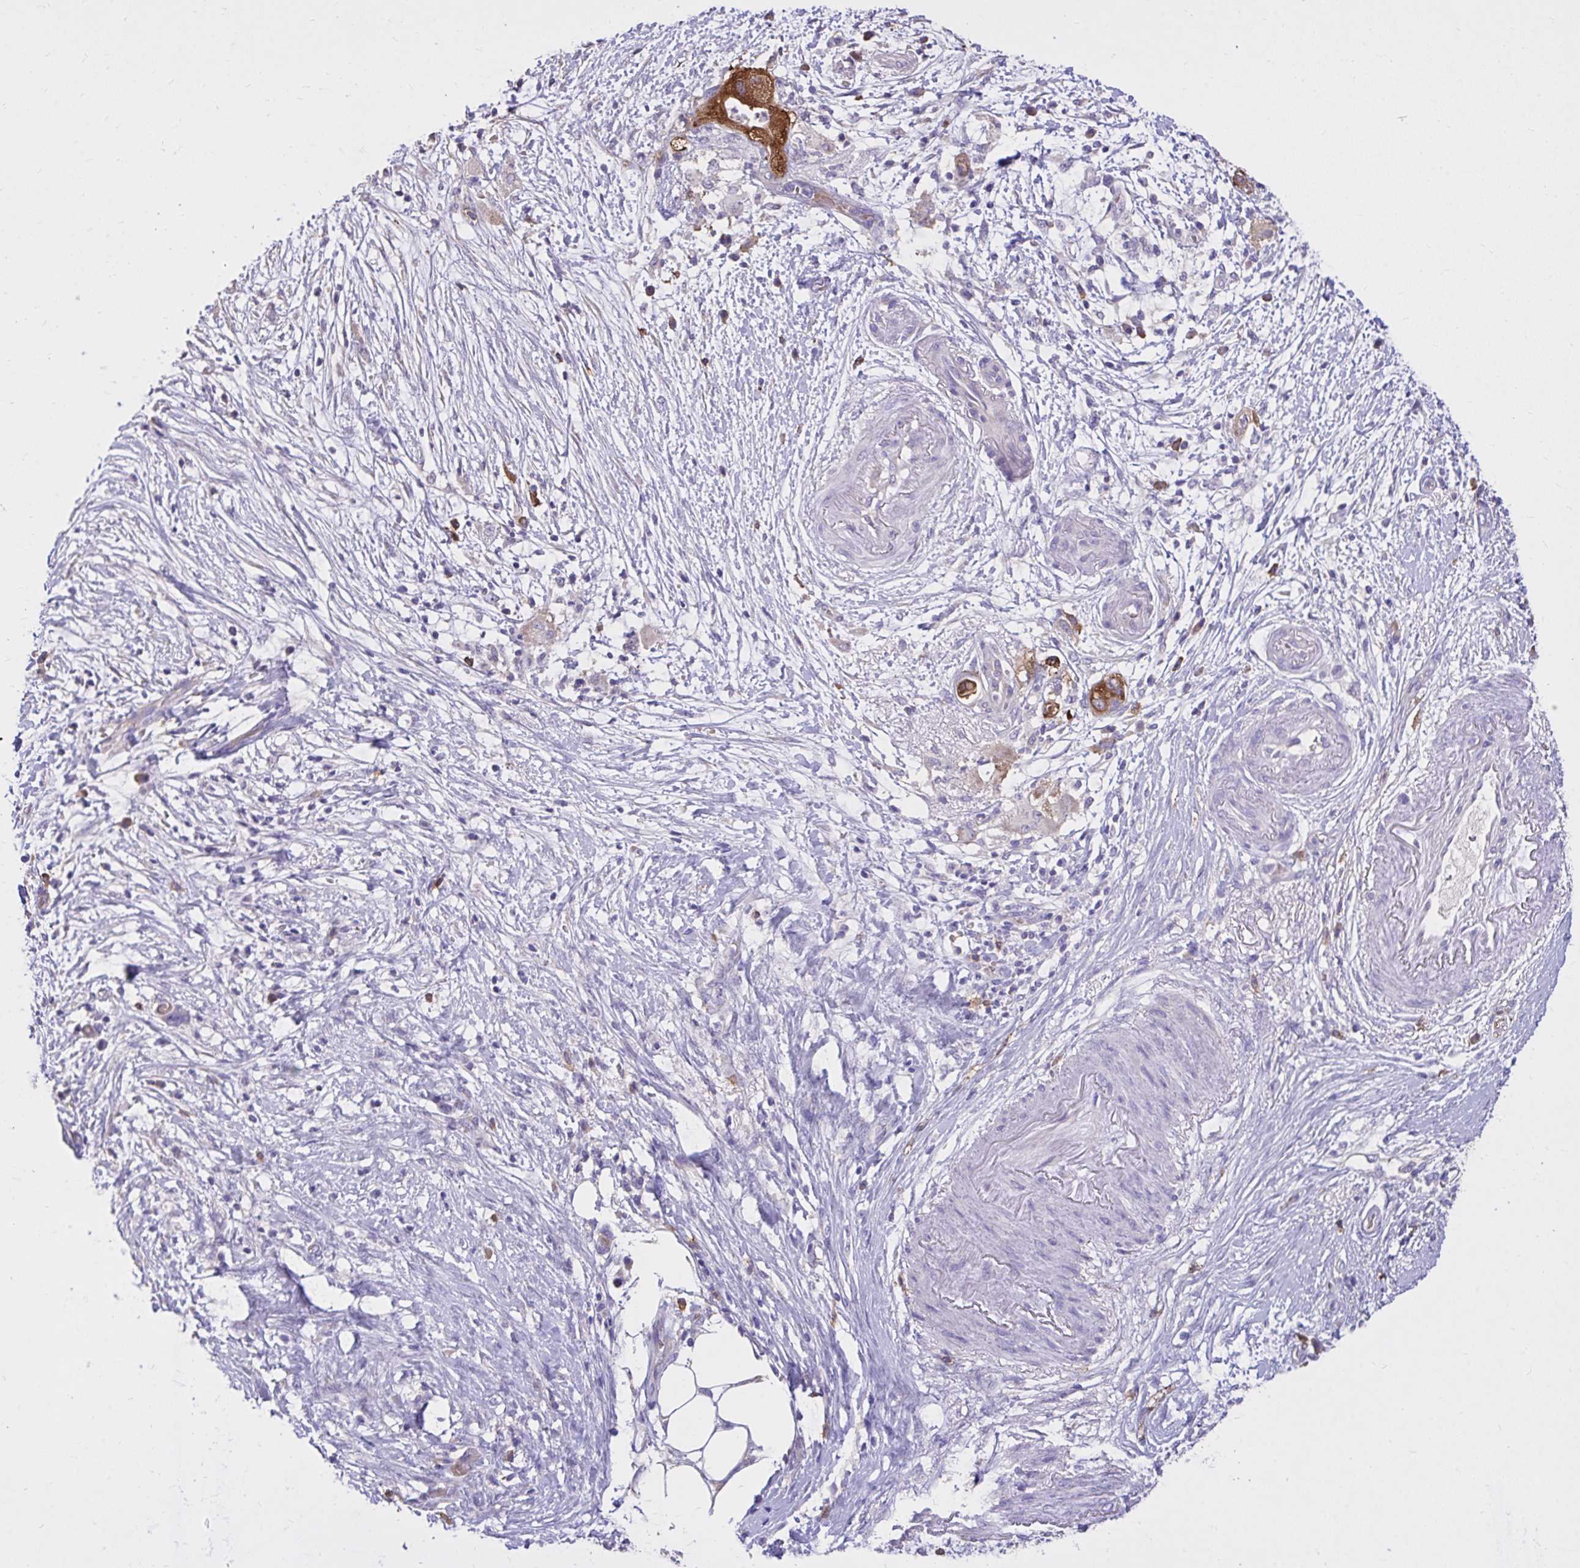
{"staining": {"intensity": "strong", "quantity": ">75%", "location": "cytoplasmic/membranous"}, "tissue": "pancreatic cancer", "cell_type": "Tumor cells", "image_type": "cancer", "snomed": [{"axis": "morphology", "description": "Adenocarcinoma, NOS"}, {"axis": "topography", "description": "Pancreas"}], "caption": "The immunohistochemical stain highlights strong cytoplasmic/membranous staining in tumor cells of pancreatic adenocarcinoma tissue.", "gene": "EPB41L1", "patient": {"sex": "female", "age": 72}}